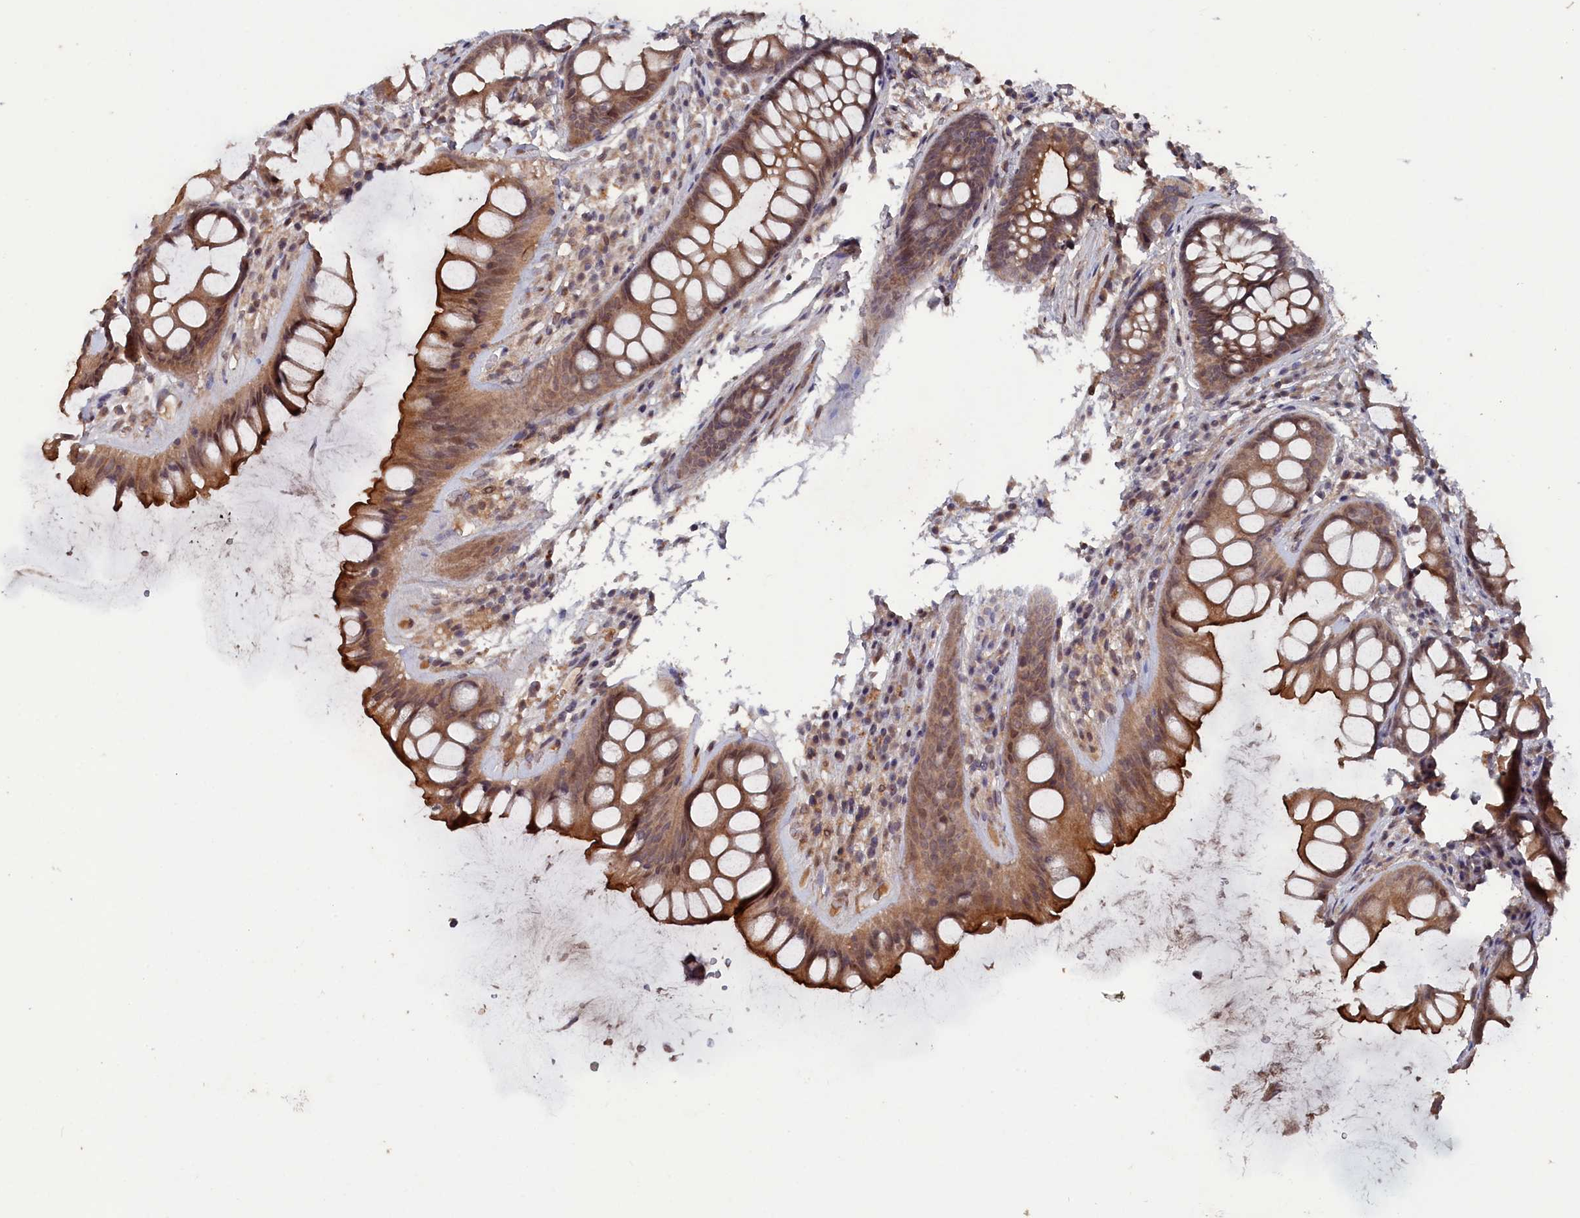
{"staining": {"intensity": "moderate", "quantity": ">75%", "location": "cytoplasmic/membranous,nuclear"}, "tissue": "rectum", "cell_type": "Glandular cells", "image_type": "normal", "snomed": [{"axis": "morphology", "description": "Normal tissue, NOS"}, {"axis": "topography", "description": "Rectum"}], "caption": "A brown stain shows moderate cytoplasmic/membranous,nuclear positivity of a protein in glandular cells of benign human rectum. (IHC, brightfield microscopy, high magnification).", "gene": "TMC5", "patient": {"sex": "male", "age": 74}}